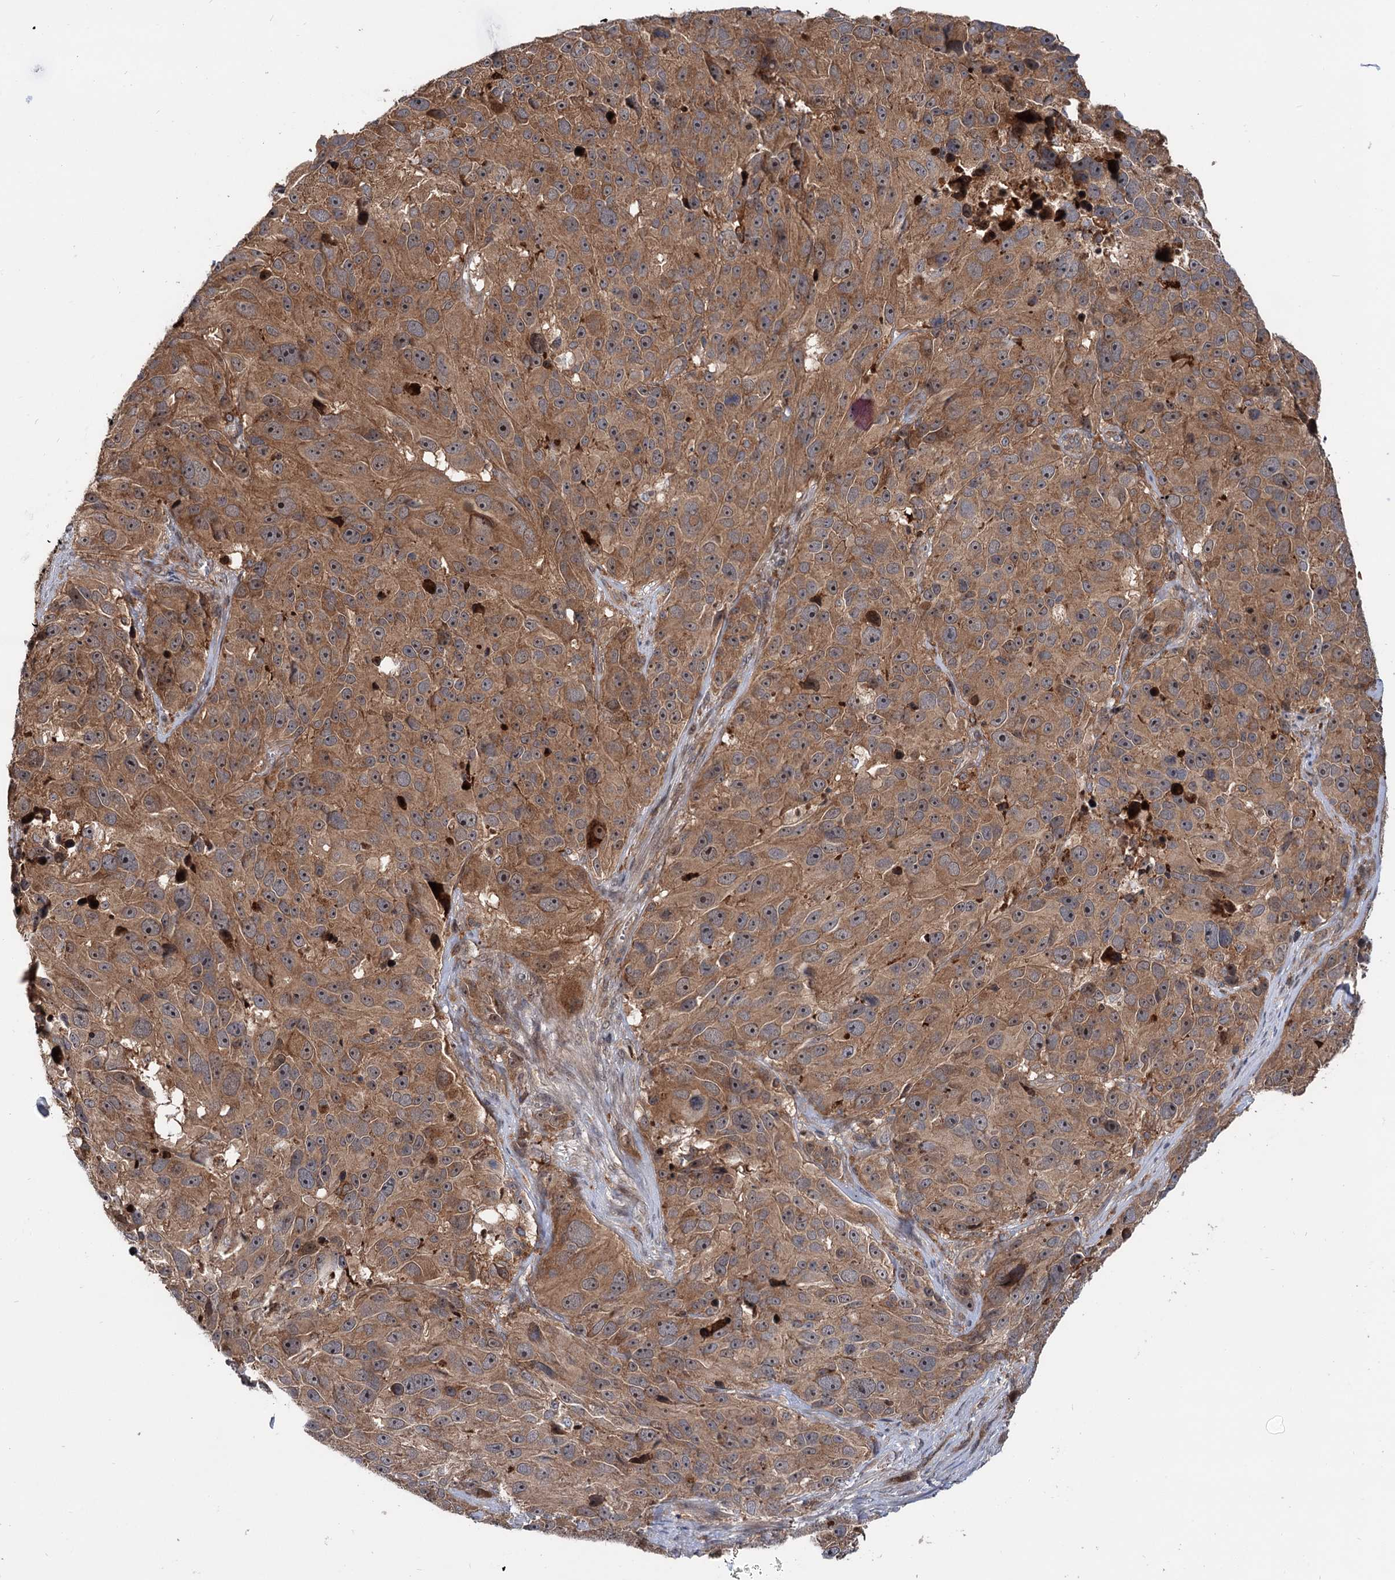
{"staining": {"intensity": "moderate", "quantity": ">75%", "location": "cytoplasmic/membranous,nuclear"}, "tissue": "melanoma", "cell_type": "Tumor cells", "image_type": "cancer", "snomed": [{"axis": "morphology", "description": "Malignant melanoma, NOS"}, {"axis": "topography", "description": "Skin"}], "caption": "Protein staining by immunohistochemistry (IHC) demonstrates moderate cytoplasmic/membranous and nuclear staining in about >75% of tumor cells in melanoma.", "gene": "RNF111", "patient": {"sex": "male", "age": 84}}